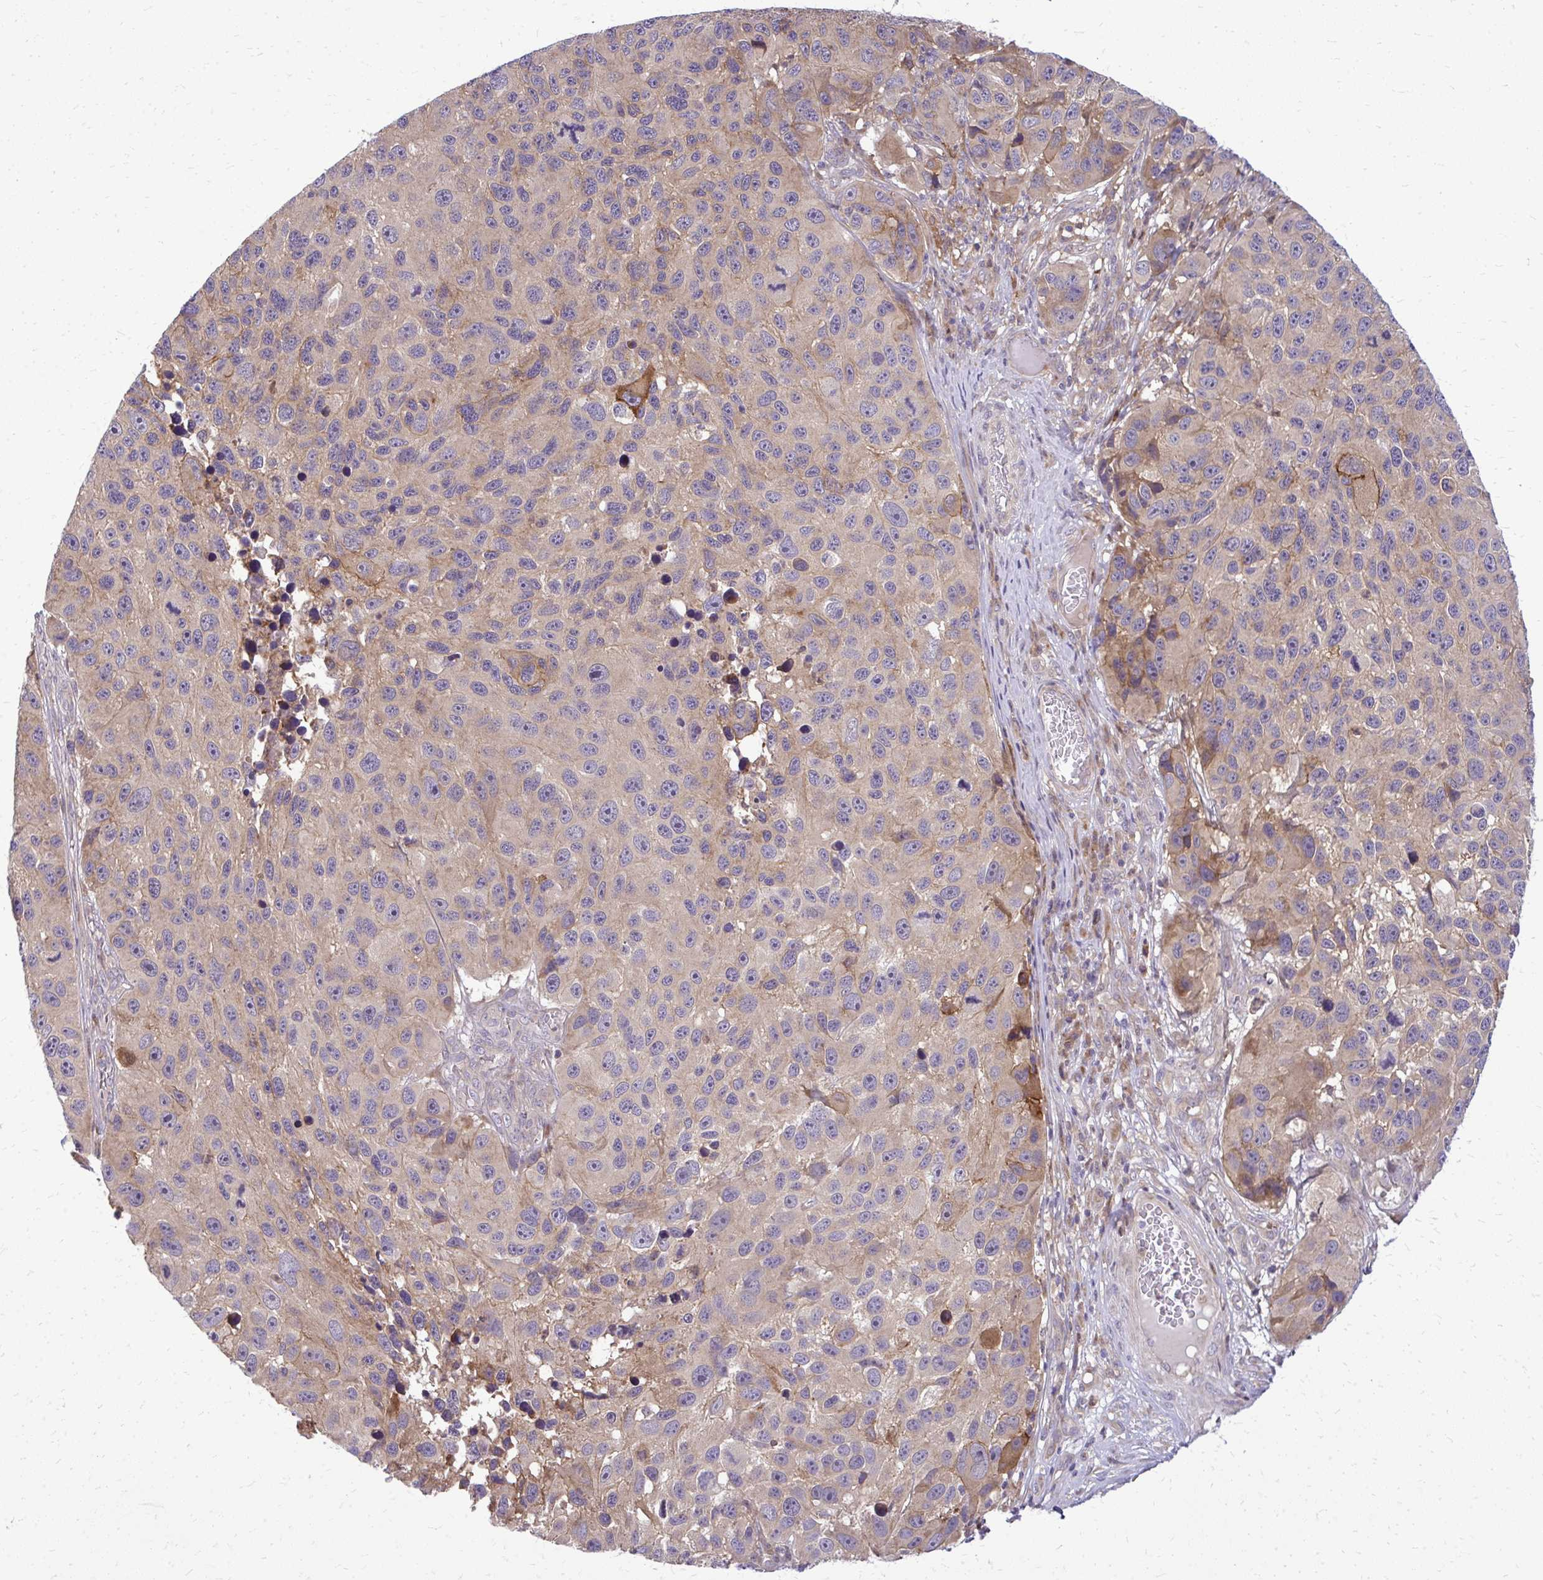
{"staining": {"intensity": "moderate", "quantity": "25%-75%", "location": "cytoplasmic/membranous"}, "tissue": "melanoma", "cell_type": "Tumor cells", "image_type": "cancer", "snomed": [{"axis": "morphology", "description": "Malignant melanoma, NOS"}, {"axis": "topography", "description": "Skin"}], "caption": "Immunohistochemical staining of human melanoma reveals medium levels of moderate cytoplasmic/membranous positivity in approximately 25%-75% of tumor cells.", "gene": "OXNAD1", "patient": {"sex": "male", "age": 53}}